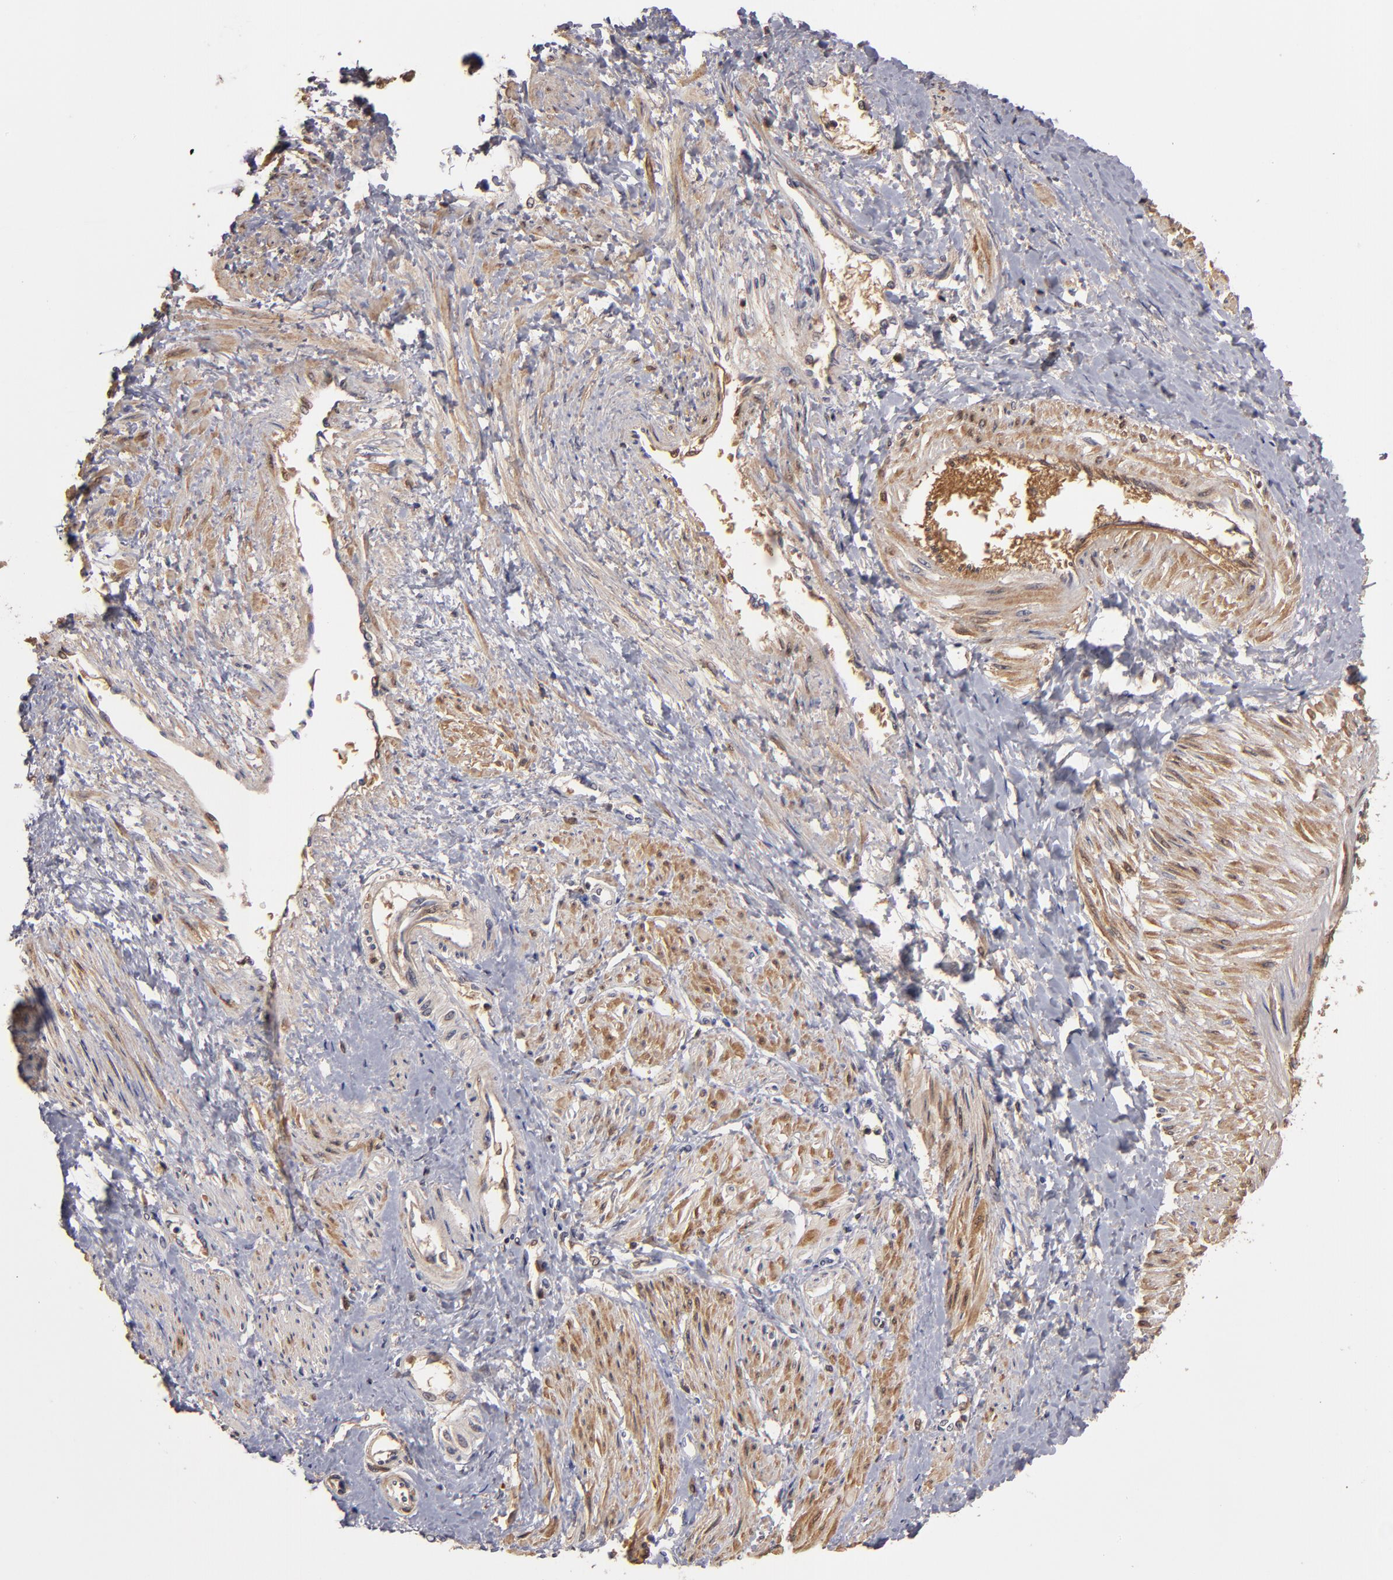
{"staining": {"intensity": "weak", "quantity": "25%-75%", "location": "cytoplasmic/membranous"}, "tissue": "smooth muscle", "cell_type": "Smooth muscle cells", "image_type": "normal", "snomed": [{"axis": "morphology", "description": "Normal tissue, NOS"}, {"axis": "topography", "description": "Smooth muscle"}, {"axis": "topography", "description": "Uterus"}], "caption": "Immunohistochemical staining of normal human smooth muscle demonstrates 25%-75% levels of weak cytoplasmic/membranous protein staining in about 25%-75% of smooth muscle cells.", "gene": "SERPINA7", "patient": {"sex": "female", "age": 39}}